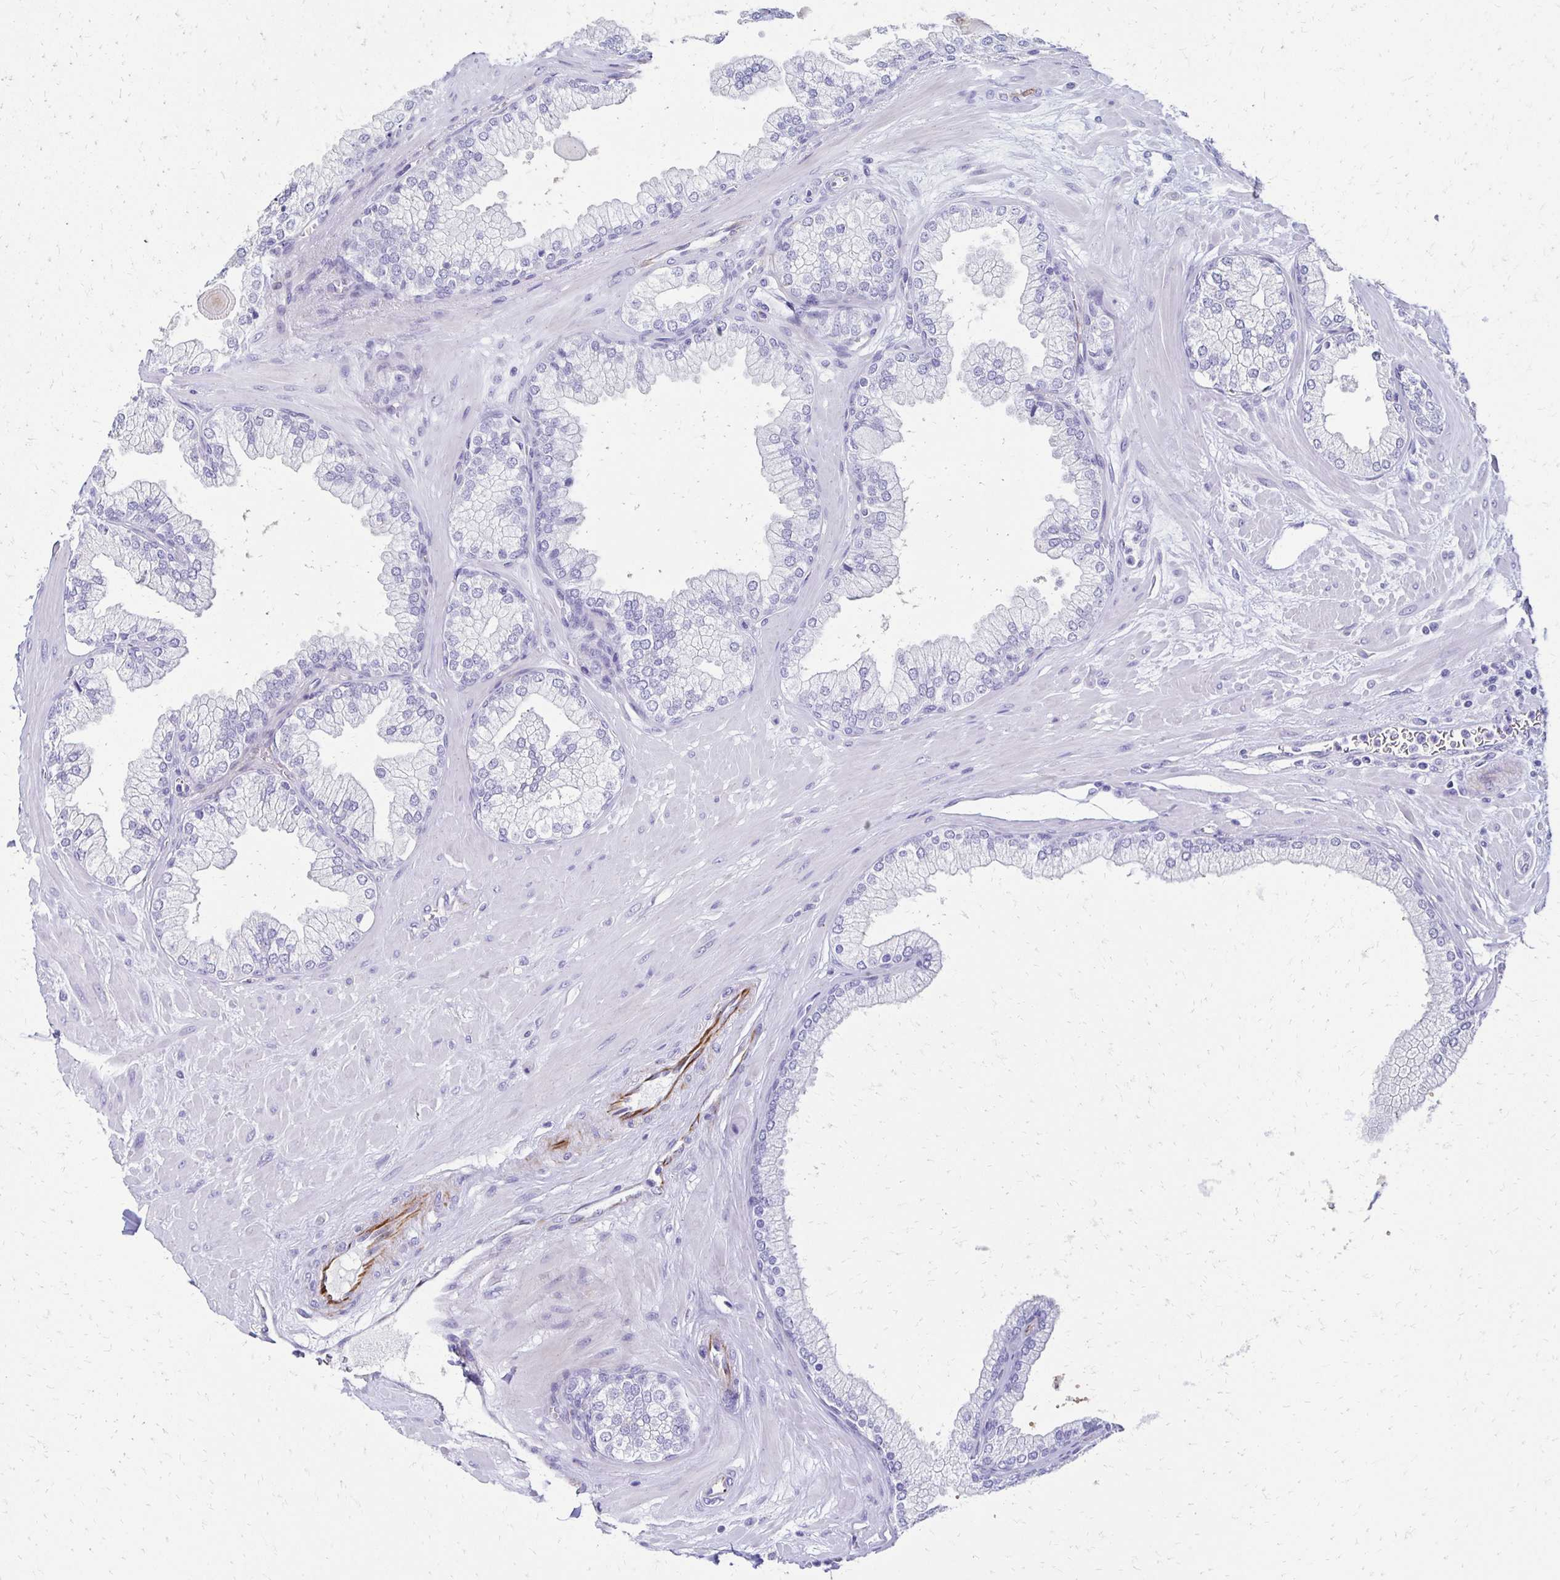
{"staining": {"intensity": "negative", "quantity": "none", "location": "none"}, "tissue": "prostate", "cell_type": "Glandular cells", "image_type": "normal", "snomed": [{"axis": "morphology", "description": "Normal tissue, NOS"}, {"axis": "topography", "description": "Prostate"}, {"axis": "topography", "description": "Peripheral nerve tissue"}], "caption": "The micrograph exhibits no staining of glandular cells in benign prostate. The staining was performed using DAB (3,3'-diaminobenzidine) to visualize the protein expression in brown, while the nuclei were stained in blue with hematoxylin (Magnification: 20x).", "gene": "TMEM54", "patient": {"sex": "male", "age": 61}}